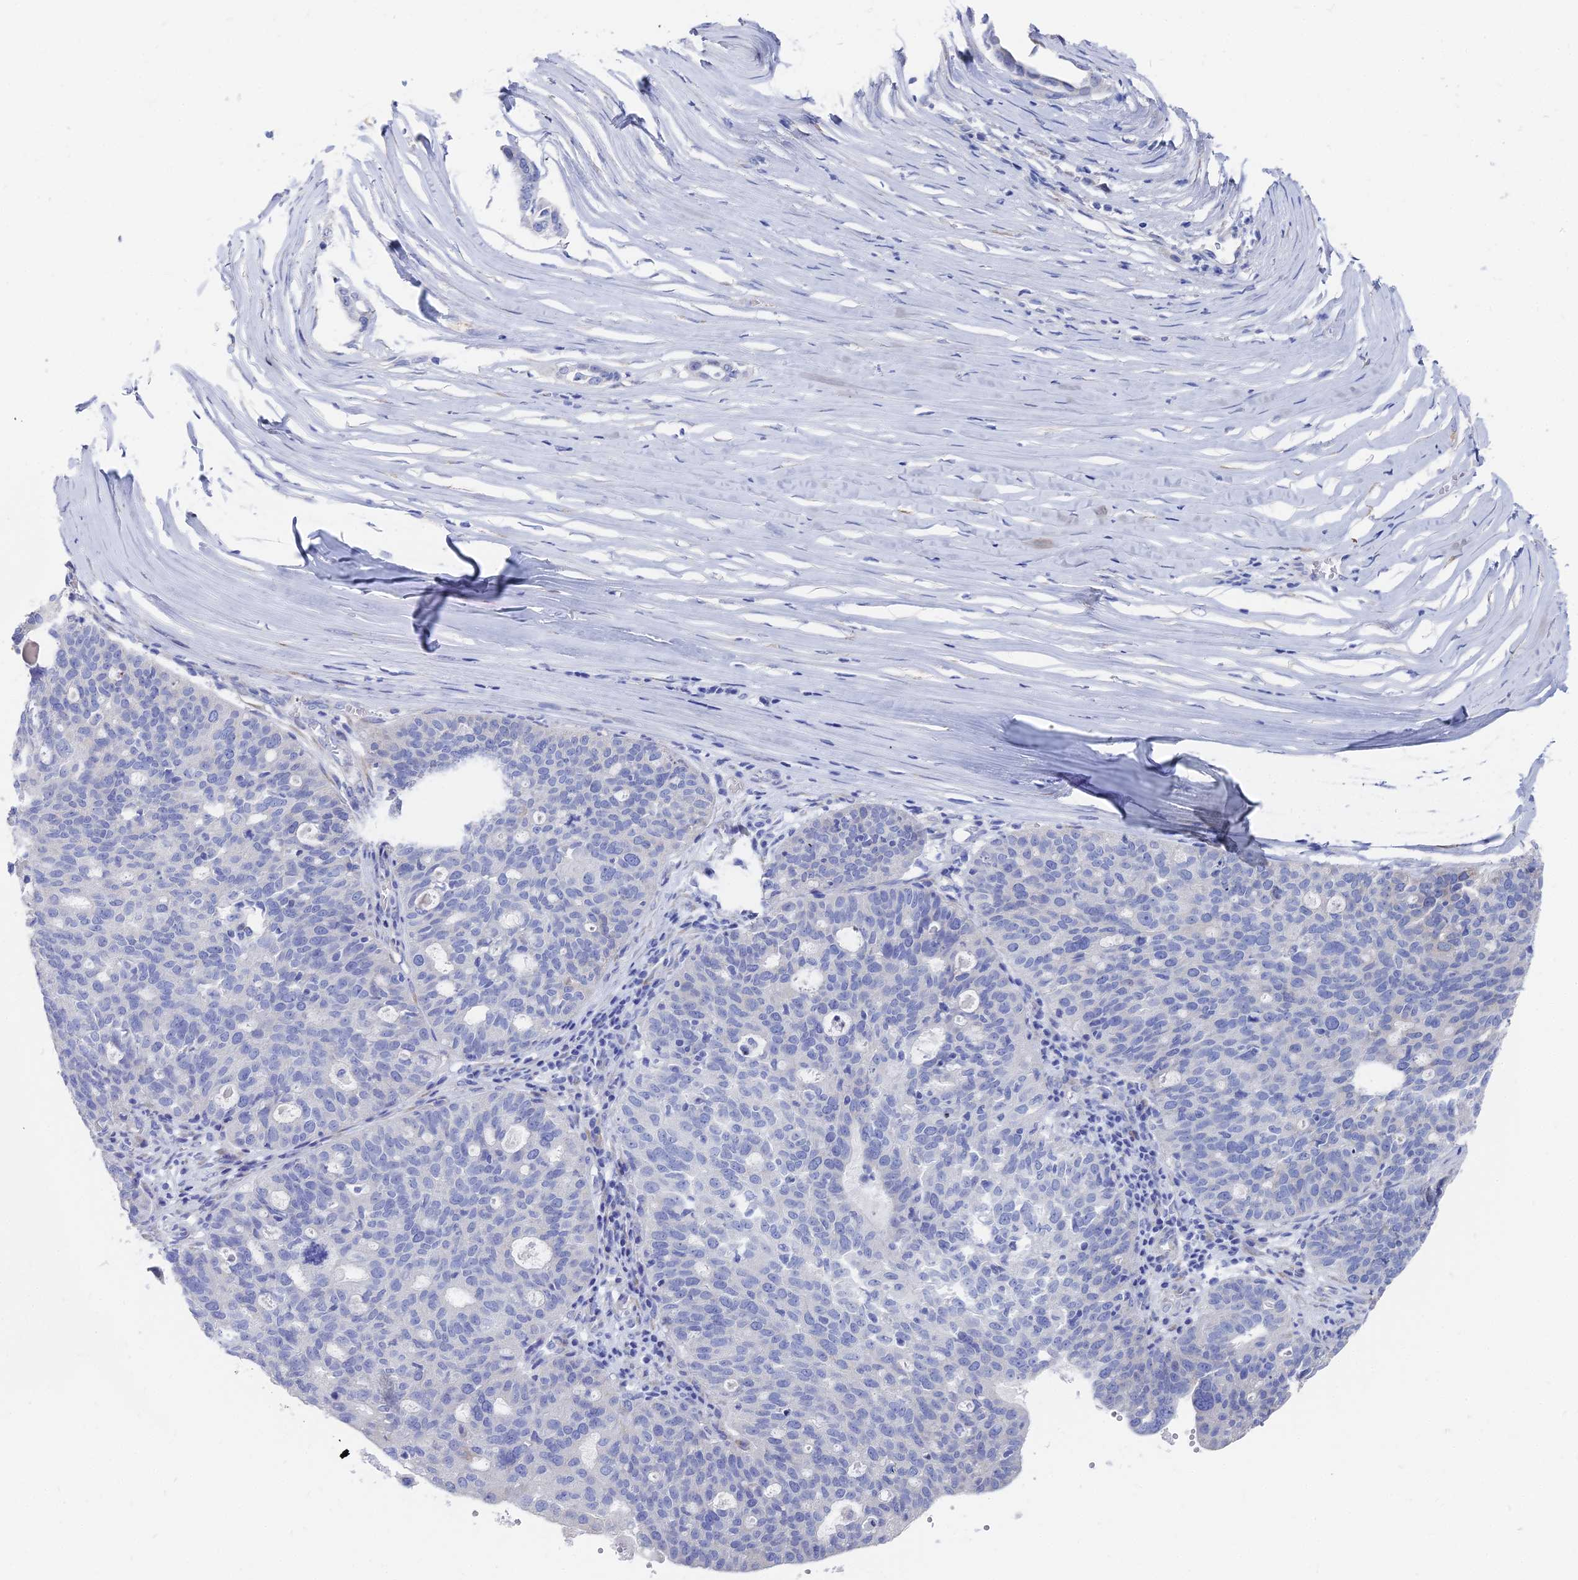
{"staining": {"intensity": "negative", "quantity": "none", "location": "none"}, "tissue": "ovarian cancer", "cell_type": "Tumor cells", "image_type": "cancer", "snomed": [{"axis": "morphology", "description": "Cystadenocarcinoma, serous, NOS"}, {"axis": "topography", "description": "Ovary"}], "caption": "A micrograph of serous cystadenocarcinoma (ovarian) stained for a protein displays no brown staining in tumor cells.", "gene": "TNNT3", "patient": {"sex": "female", "age": 59}}